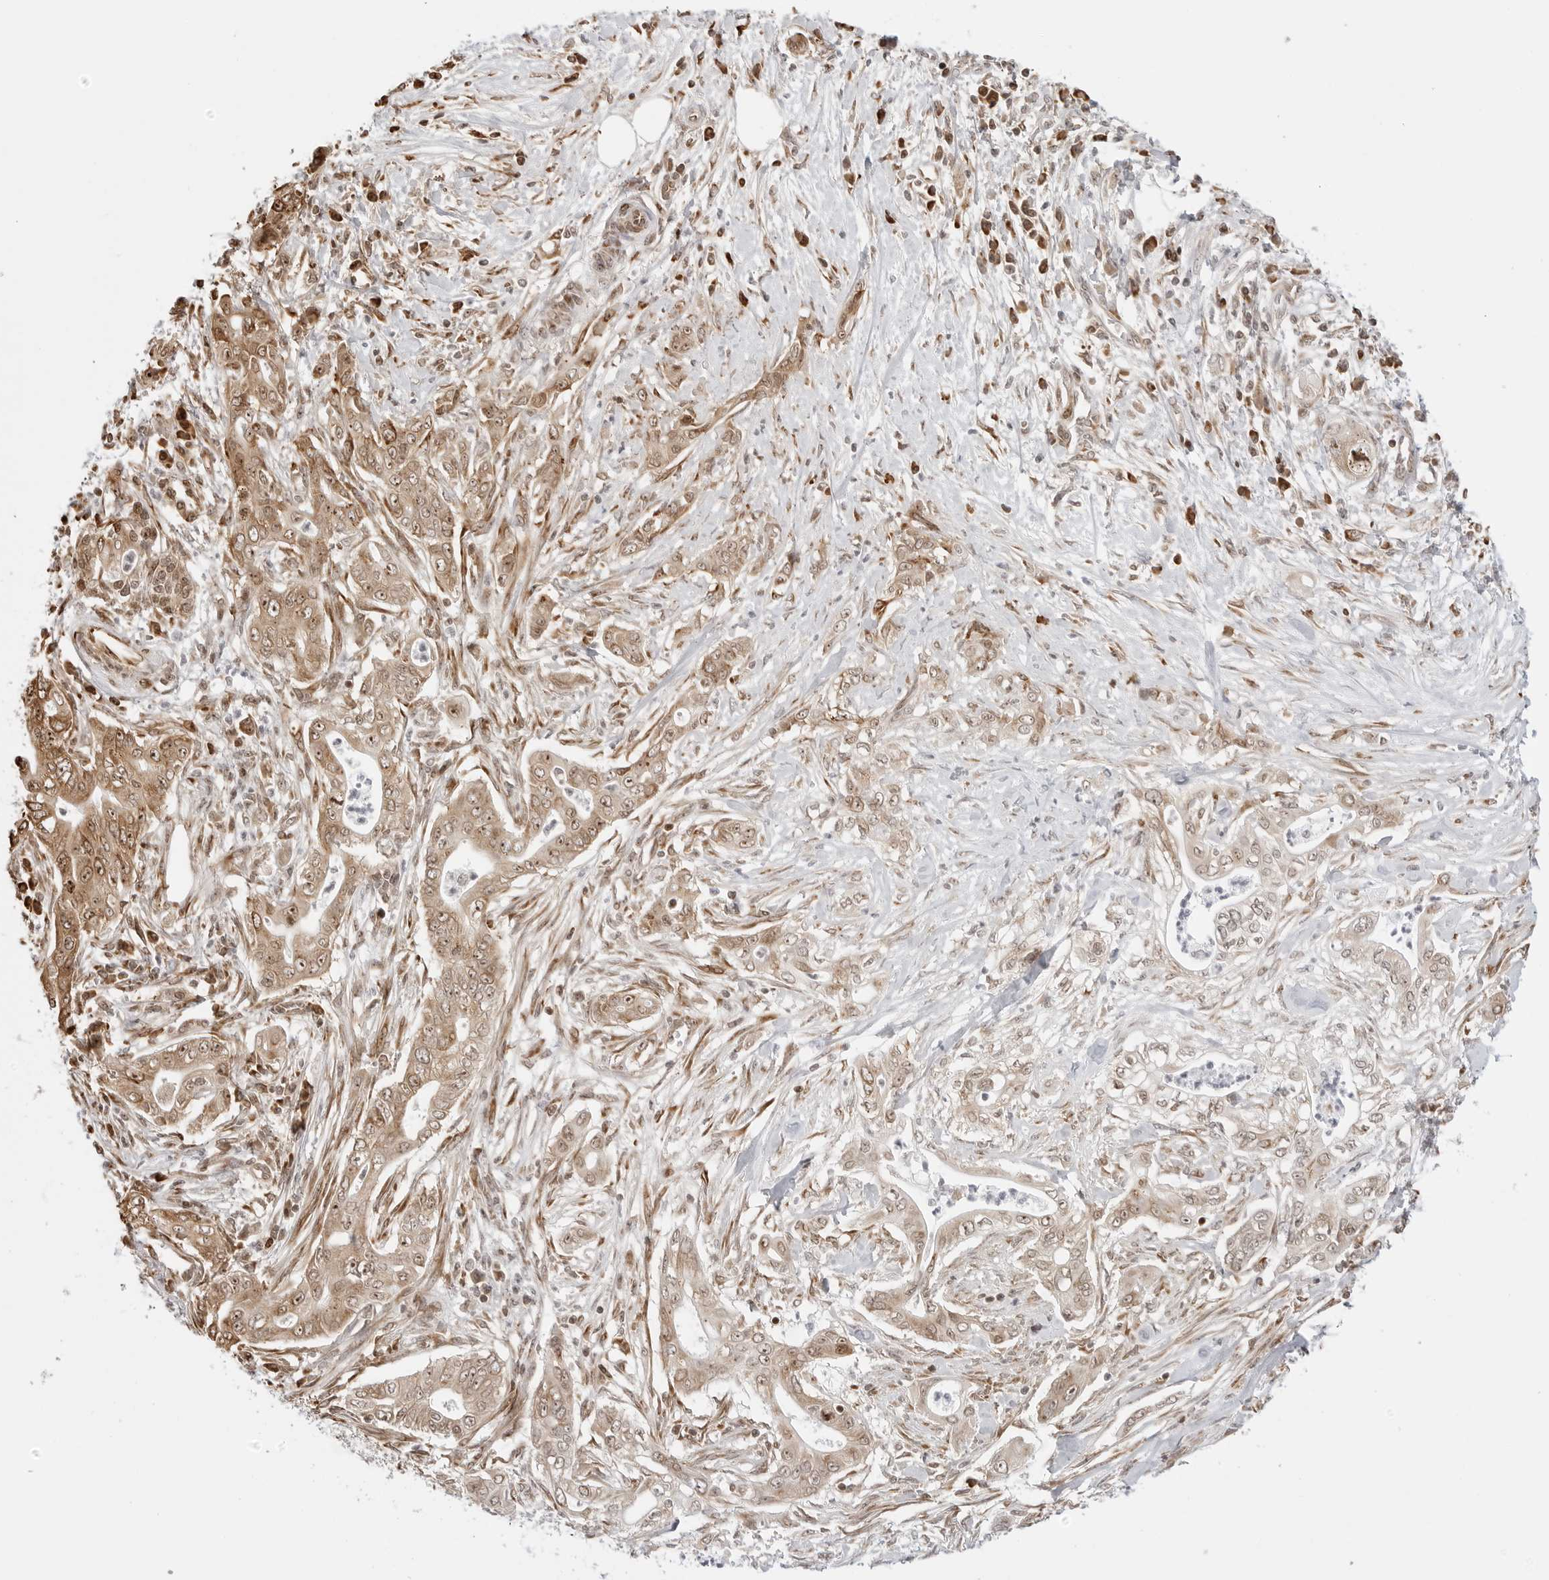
{"staining": {"intensity": "moderate", "quantity": ">75%", "location": "cytoplasmic/membranous,nuclear"}, "tissue": "pancreatic cancer", "cell_type": "Tumor cells", "image_type": "cancer", "snomed": [{"axis": "morphology", "description": "Adenocarcinoma, NOS"}, {"axis": "topography", "description": "Pancreas"}], "caption": "Pancreatic cancer (adenocarcinoma) stained for a protein reveals moderate cytoplasmic/membranous and nuclear positivity in tumor cells.", "gene": "FKBP14", "patient": {"sex": "male", "age": 58}}